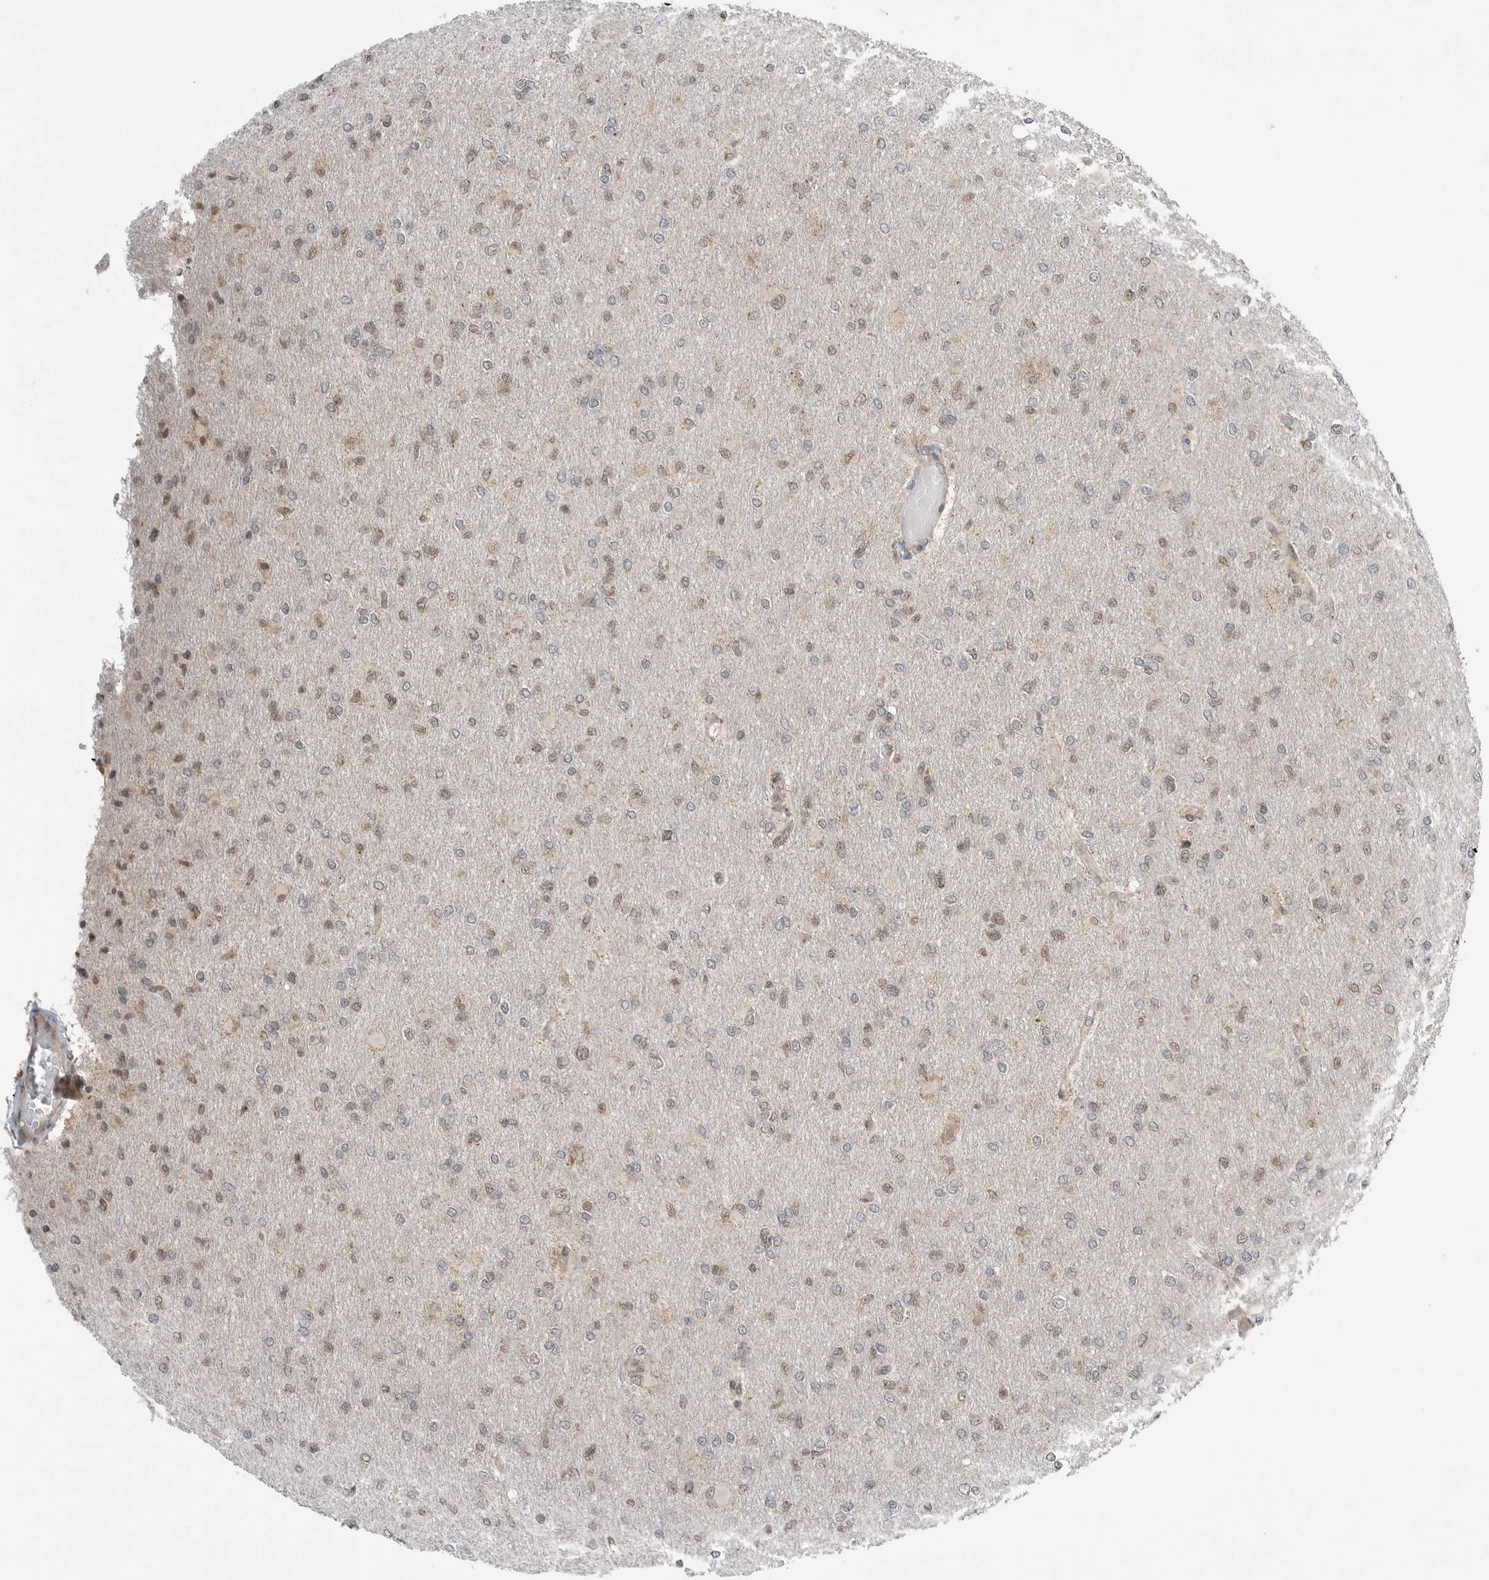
{"staining": {"intensity": "weak", "quantity": "25%-75%", "location": "nuclear"}, "tissue": "glioma", "cell_type": "Tumor cells", "image_type": "cancer", "snomed": [{"axis": "morphology", "description": "Glioma, malignant, High grade"}, {"axis": "topography", "description": "Cerebral cortex"}], "caption": "An immunohistochemistry image of tumor tissue is shown. Protein staining in brown labels weak nuclear positivity in malignant high-grade glioma within tumor cells. Ihc stains the protein in brown and the nuclei are stained blue.", "gene": "NTAQ1", "patient": {"sex": "female", "age": 36}}